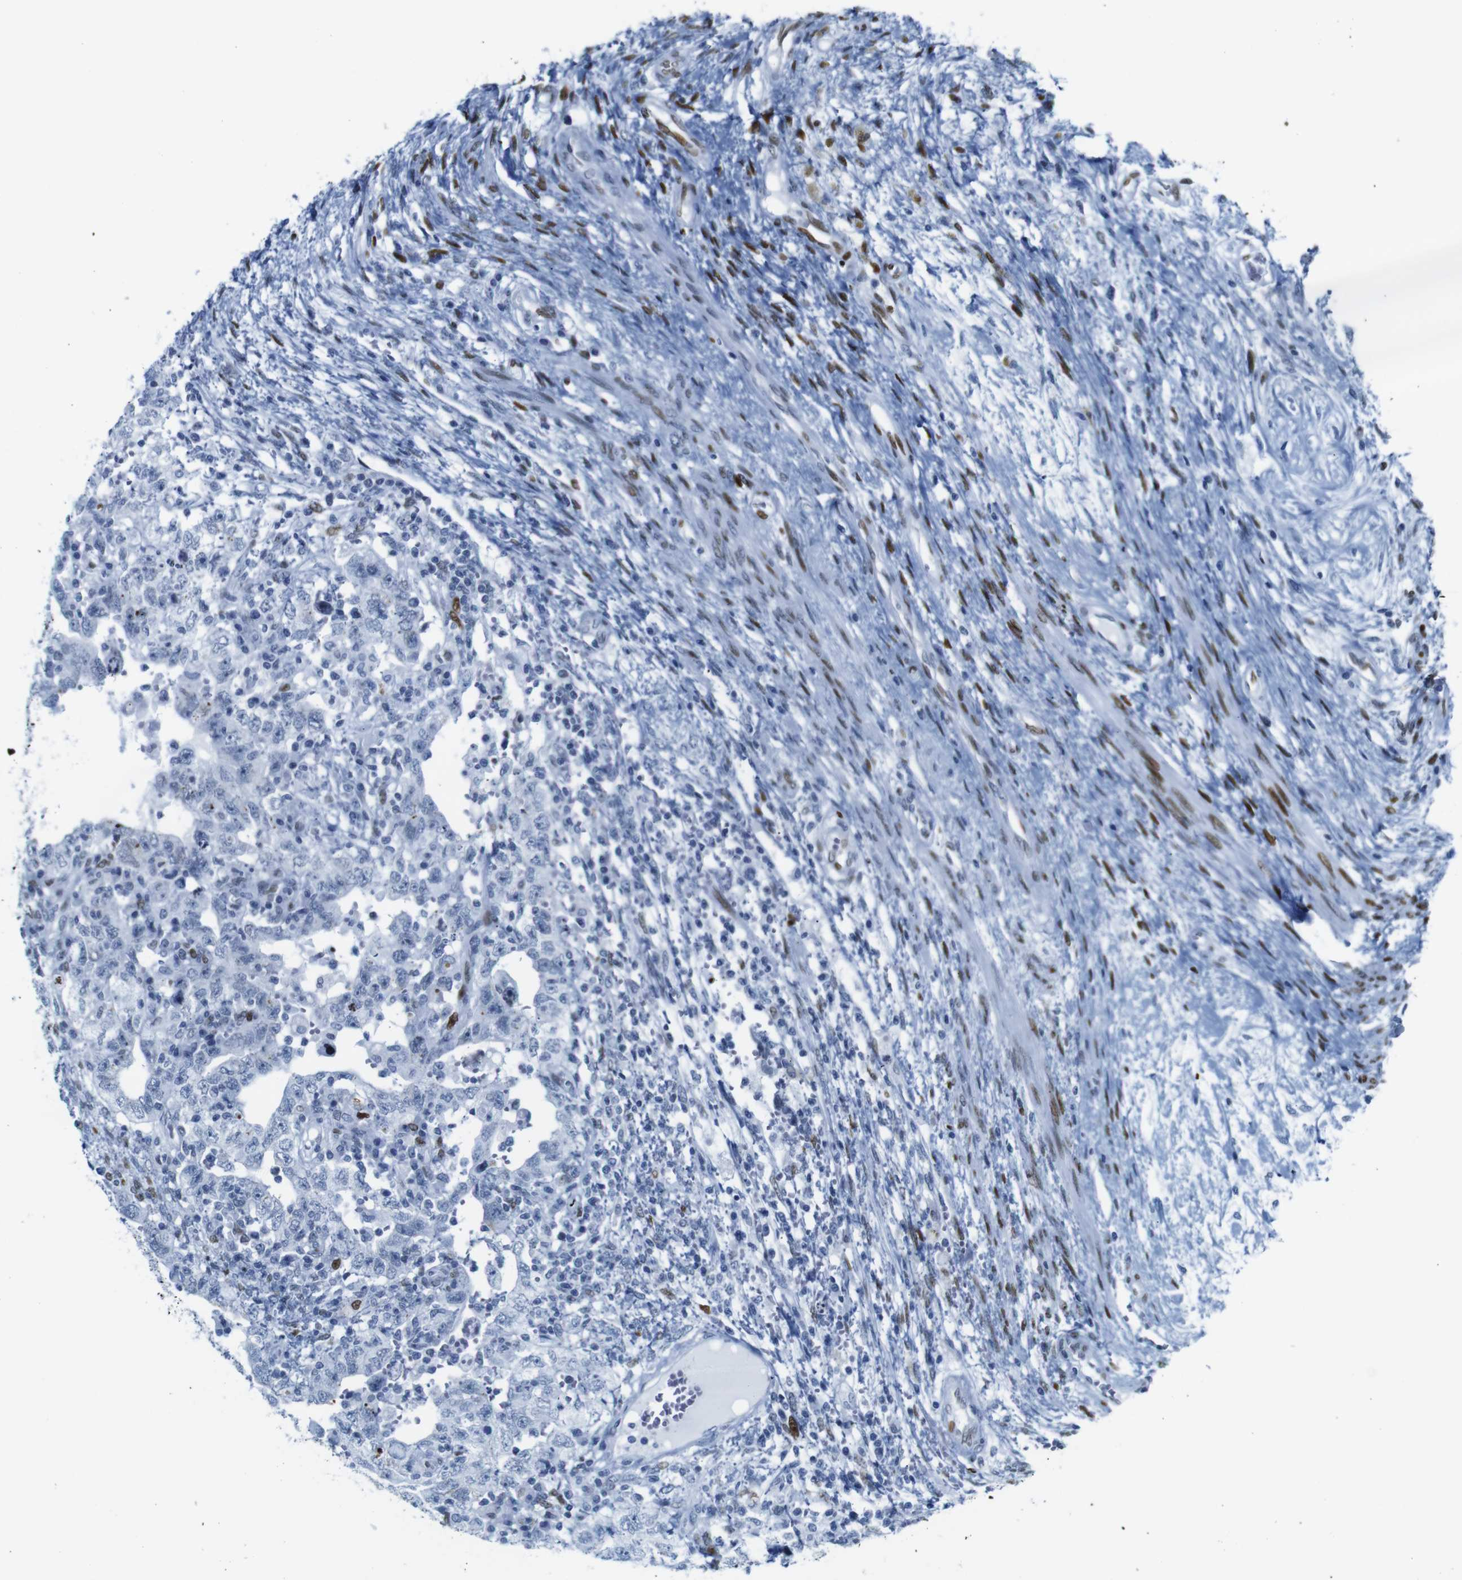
{"staining": {"intensity": "negative", "quantity": "none", "location": "none"}, "tissue": "testis cancer", "cell_type": "Tumor cells", "image_type": "cancer", "snomed": [{"axis": "morphology", "description": "Carcinoma, Embryonal, NOS"}, {"axis": "topography", "description": "Testis"}], "caption": "Tumor cells show no significant staining in testis cancer.", "gene": "NPIPB15", "patient": {"sex": "male", "age": 26}}